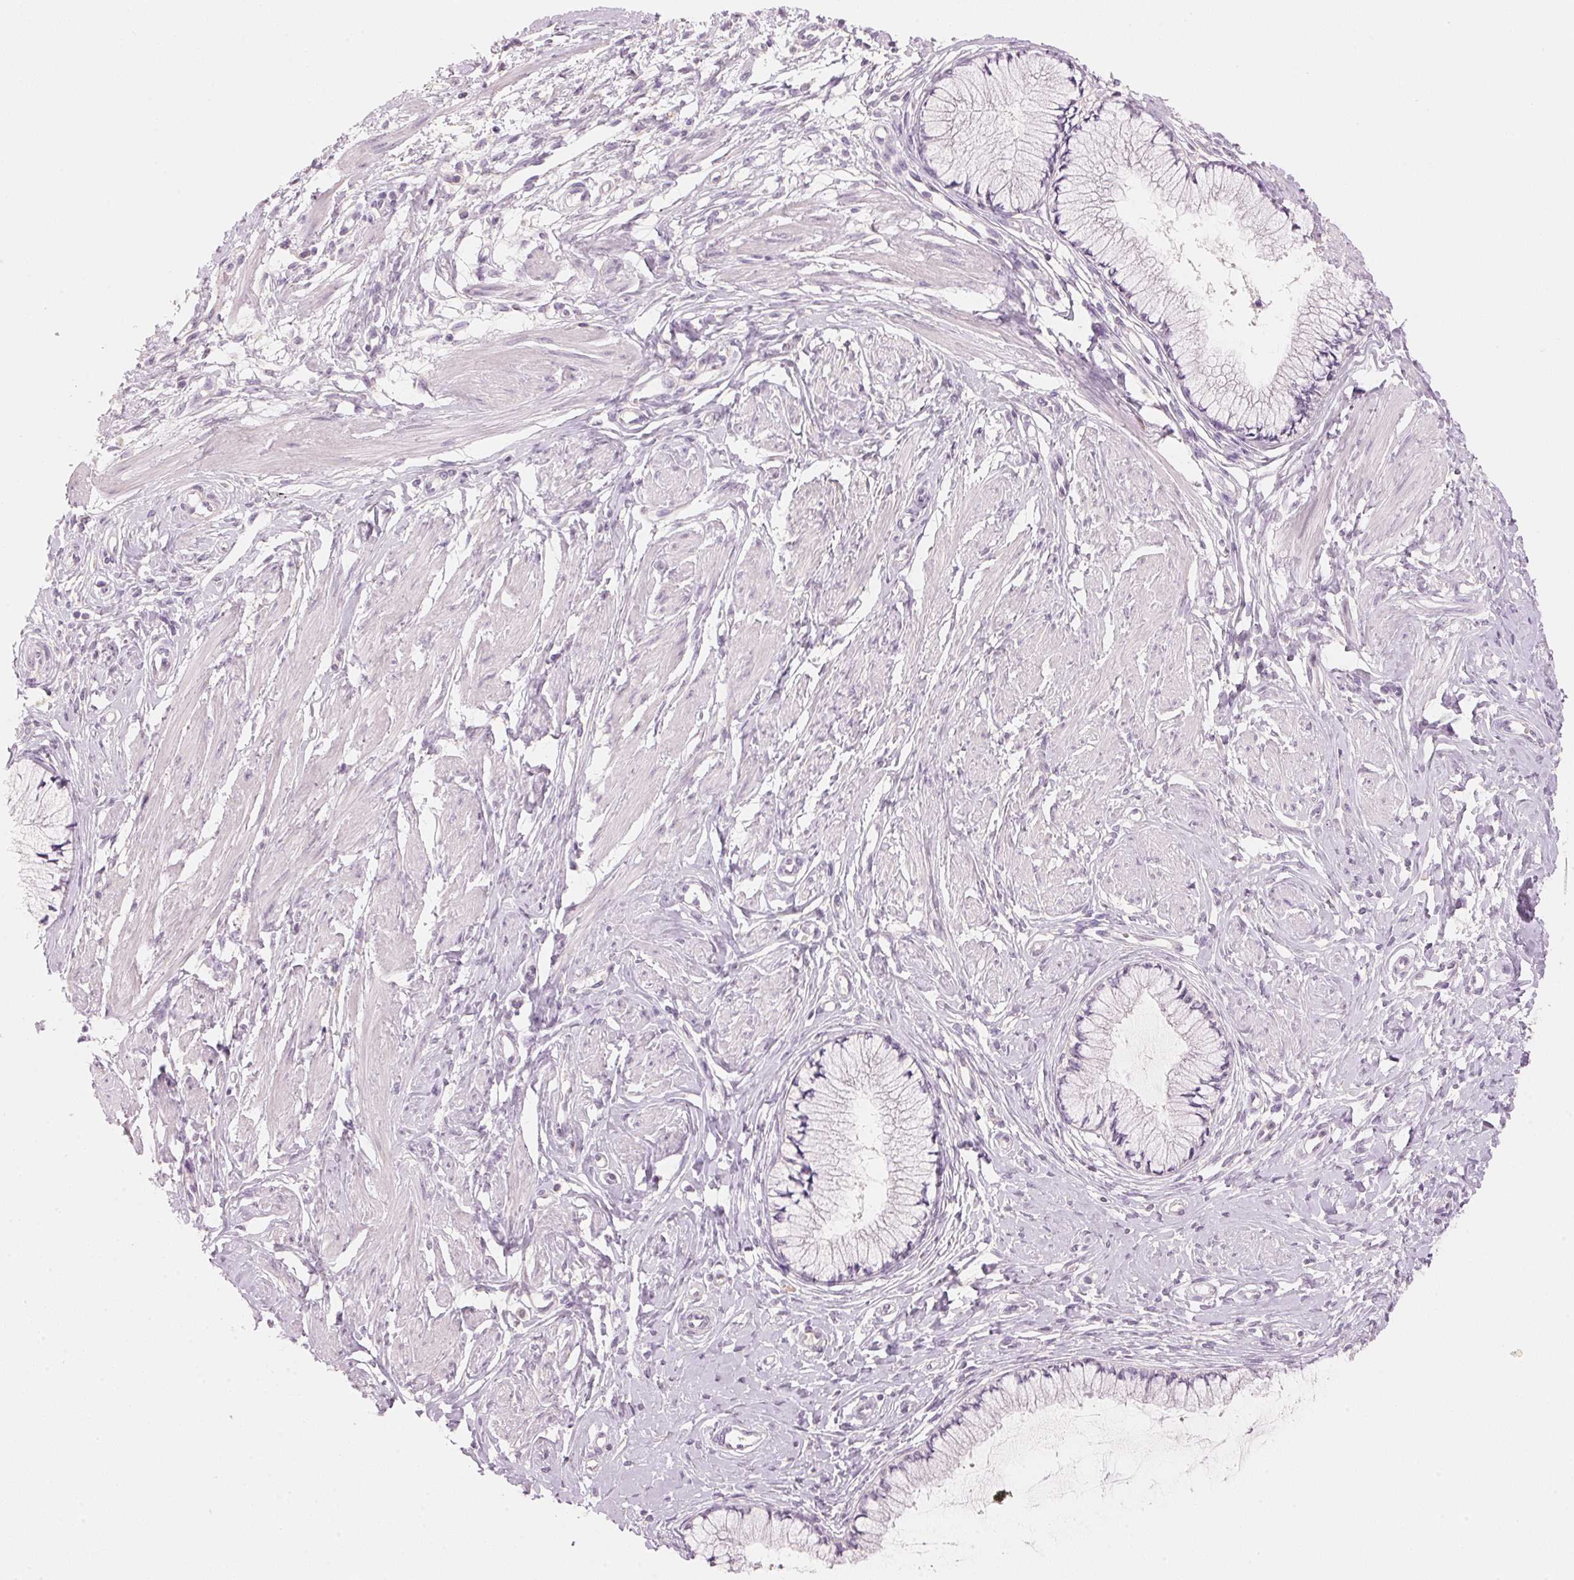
{"staining": {"intensity": "negative", "quantity": "none", "location": "none"}, "tissue": "cervix", "cell_type": "Glandular cells", "image_type": "normal", "snomed": [{"axis": "morphology", "description": "Normal tissue, NOS"}, {"axis": "topography", "description": "Cervix"}], "caption": "Immunohistochemistry of unremarkable human cervix displays no positivity in glandular cells.", "gene": "CYP11B1", "patient": {"sex": "female", "age": 37}}